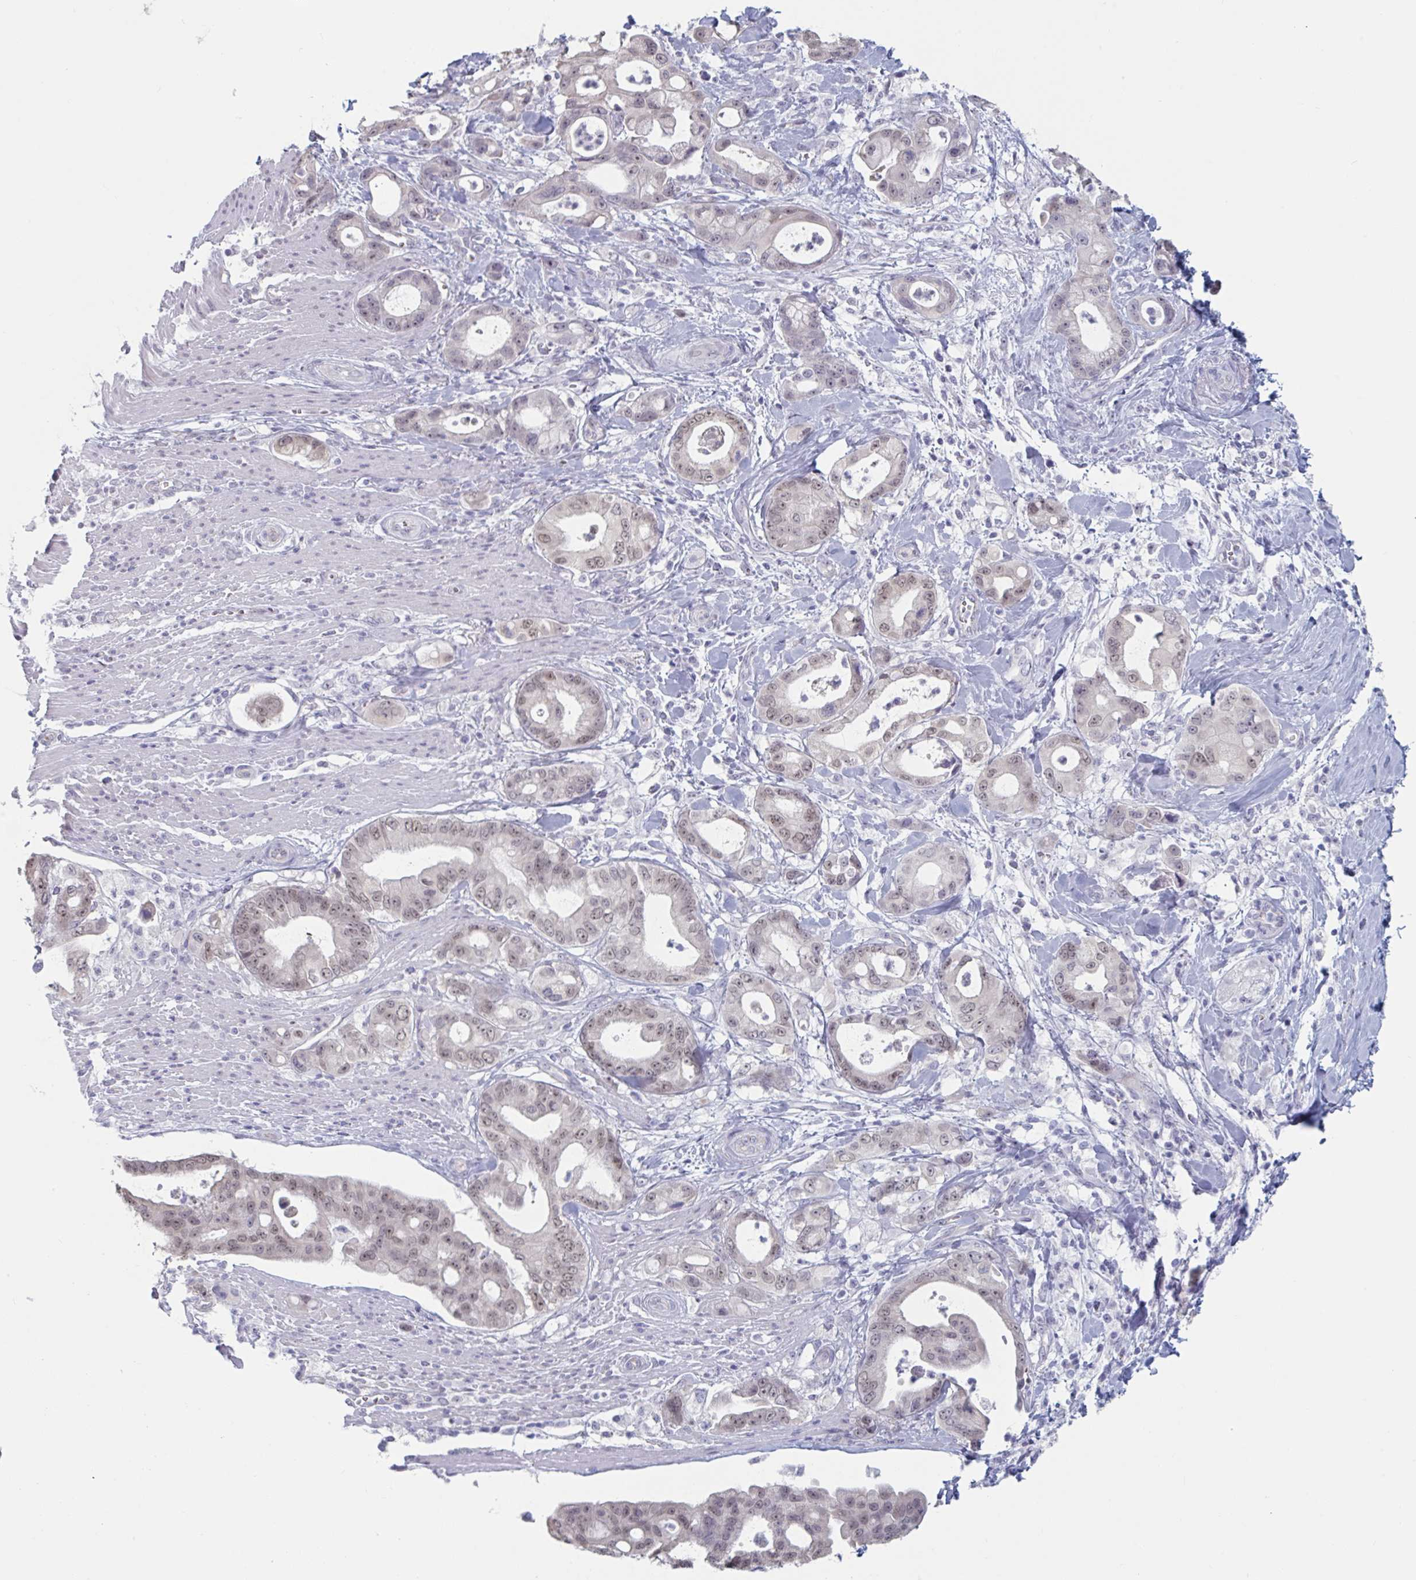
{"staining": {"intensity": "weak", "quantity": "25%-75%", "location": "nuclear"}, "tissue": "pancreatic cancer", "cell_type": "Tumor cells", "image_type": "cancer", "snomed": [{"axis": "morphology", "description": "Adenocarcinoma, NOS"}, {"axis": "topography", "description": "Pancreas"}], "caption": "Weak nuclear staining is present in approximately 25%-75% of tumor cells in pancreatic cancer.", "gene": "FOXA1", "patient": {"sex": "male", "age": 68}}